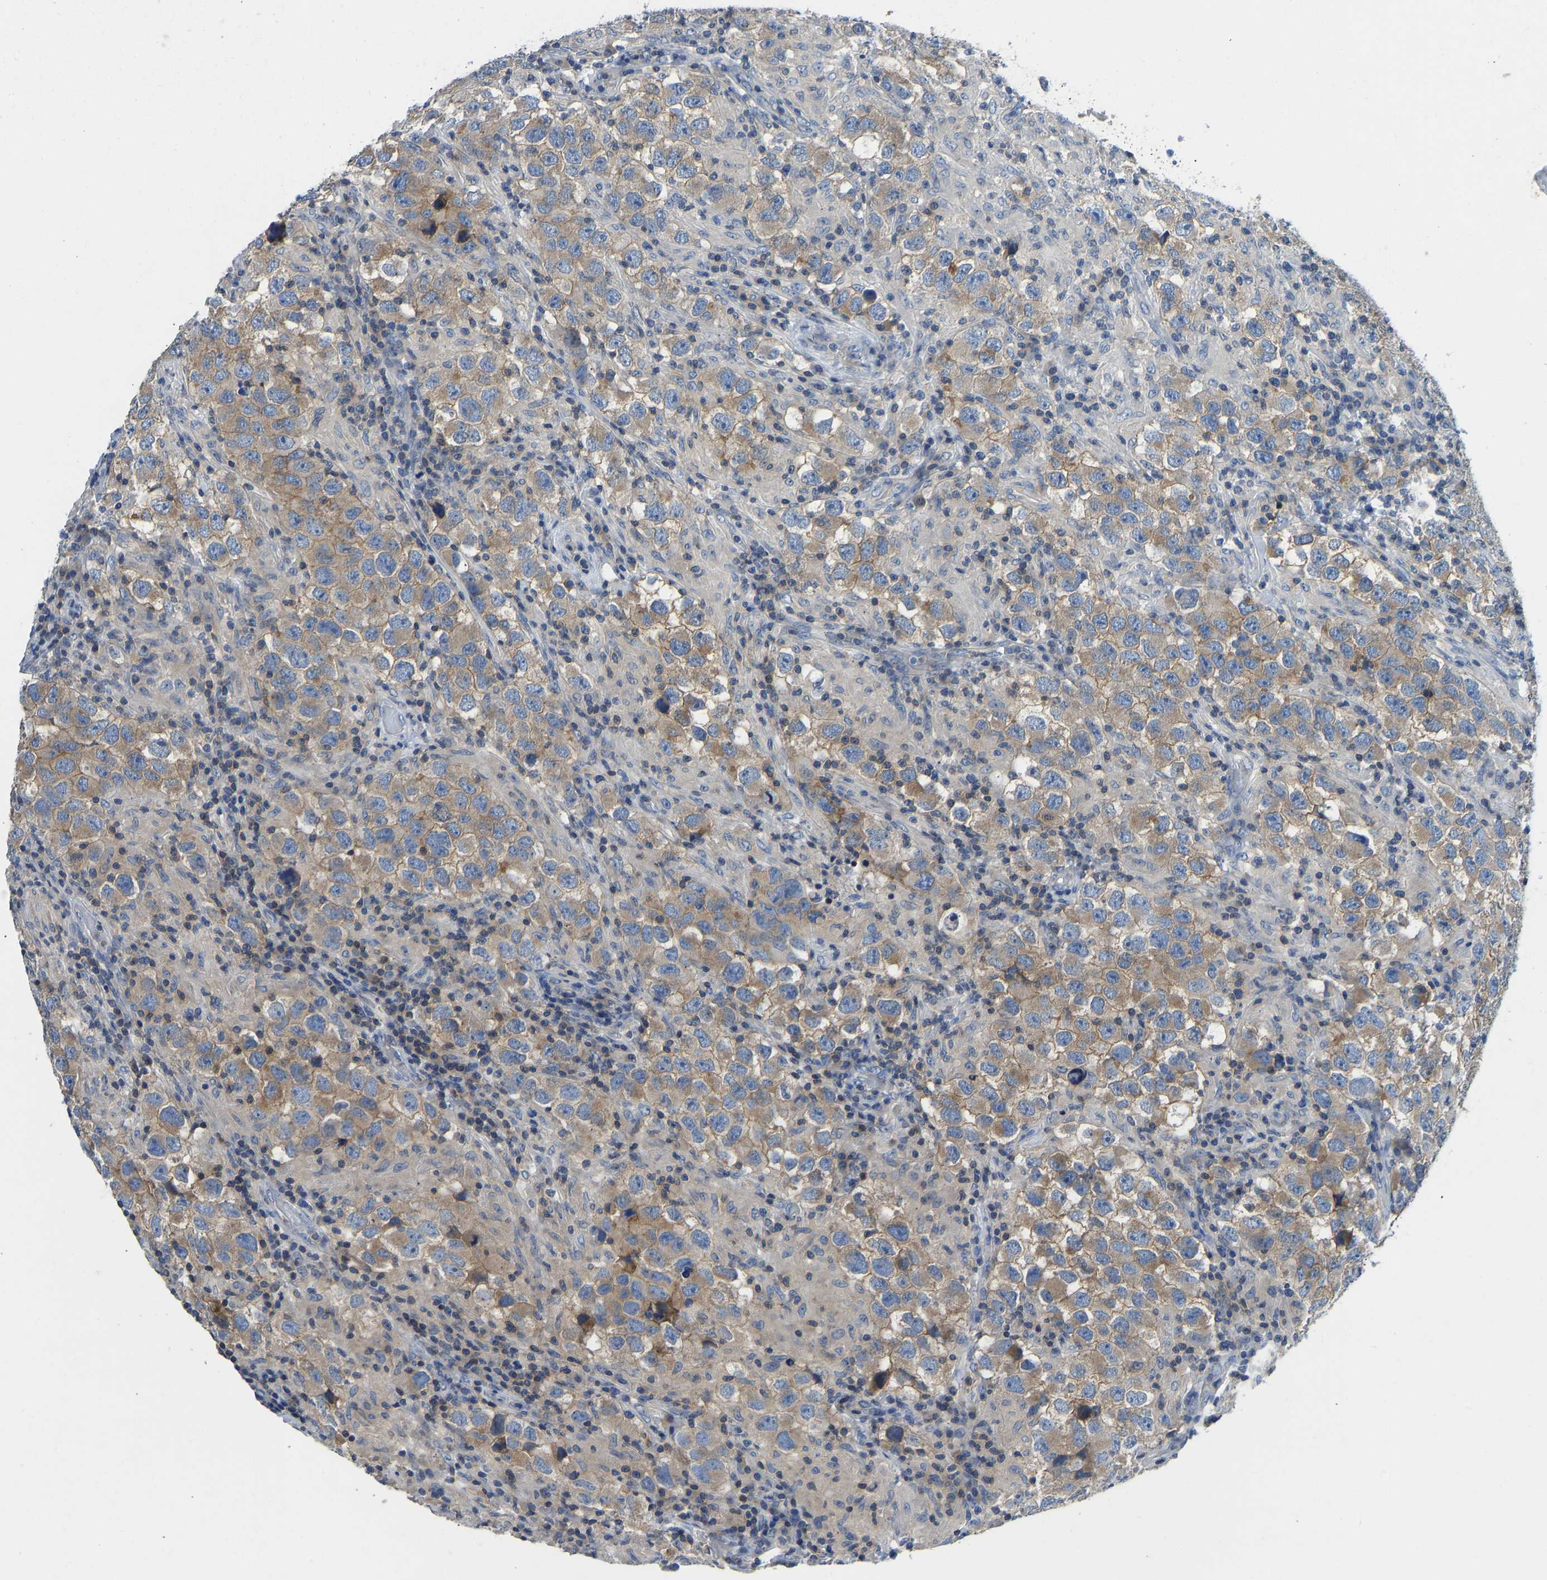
{"staining": {"intensity": "moderate", "quantity": ">75%", "location": "cytoplasmic/membranous"}, "tissue": "testis cancer", "cell_type": "Tumor cells", "image_type": "cancer", "snomed": [{"axis": "morphology", "description": "Carcinoma, Embryonal, NOS"}, {"axis": "topography", "description": "Testis"}], "caption": "IHC staining of embryonal carcinoma (testis), which displays medium levels of moderate cytoplasmic/membranous positivity in approximately >75% of tumor cells indicating moderate cytoplasmic/membranous protein positivity. The staining was performed using DAB (brown) for protein detection and nuclei were counterstained in hematoxylin (blue).", "gene": "NDRG3", "patient": {"sex": "male", "age": 21}}